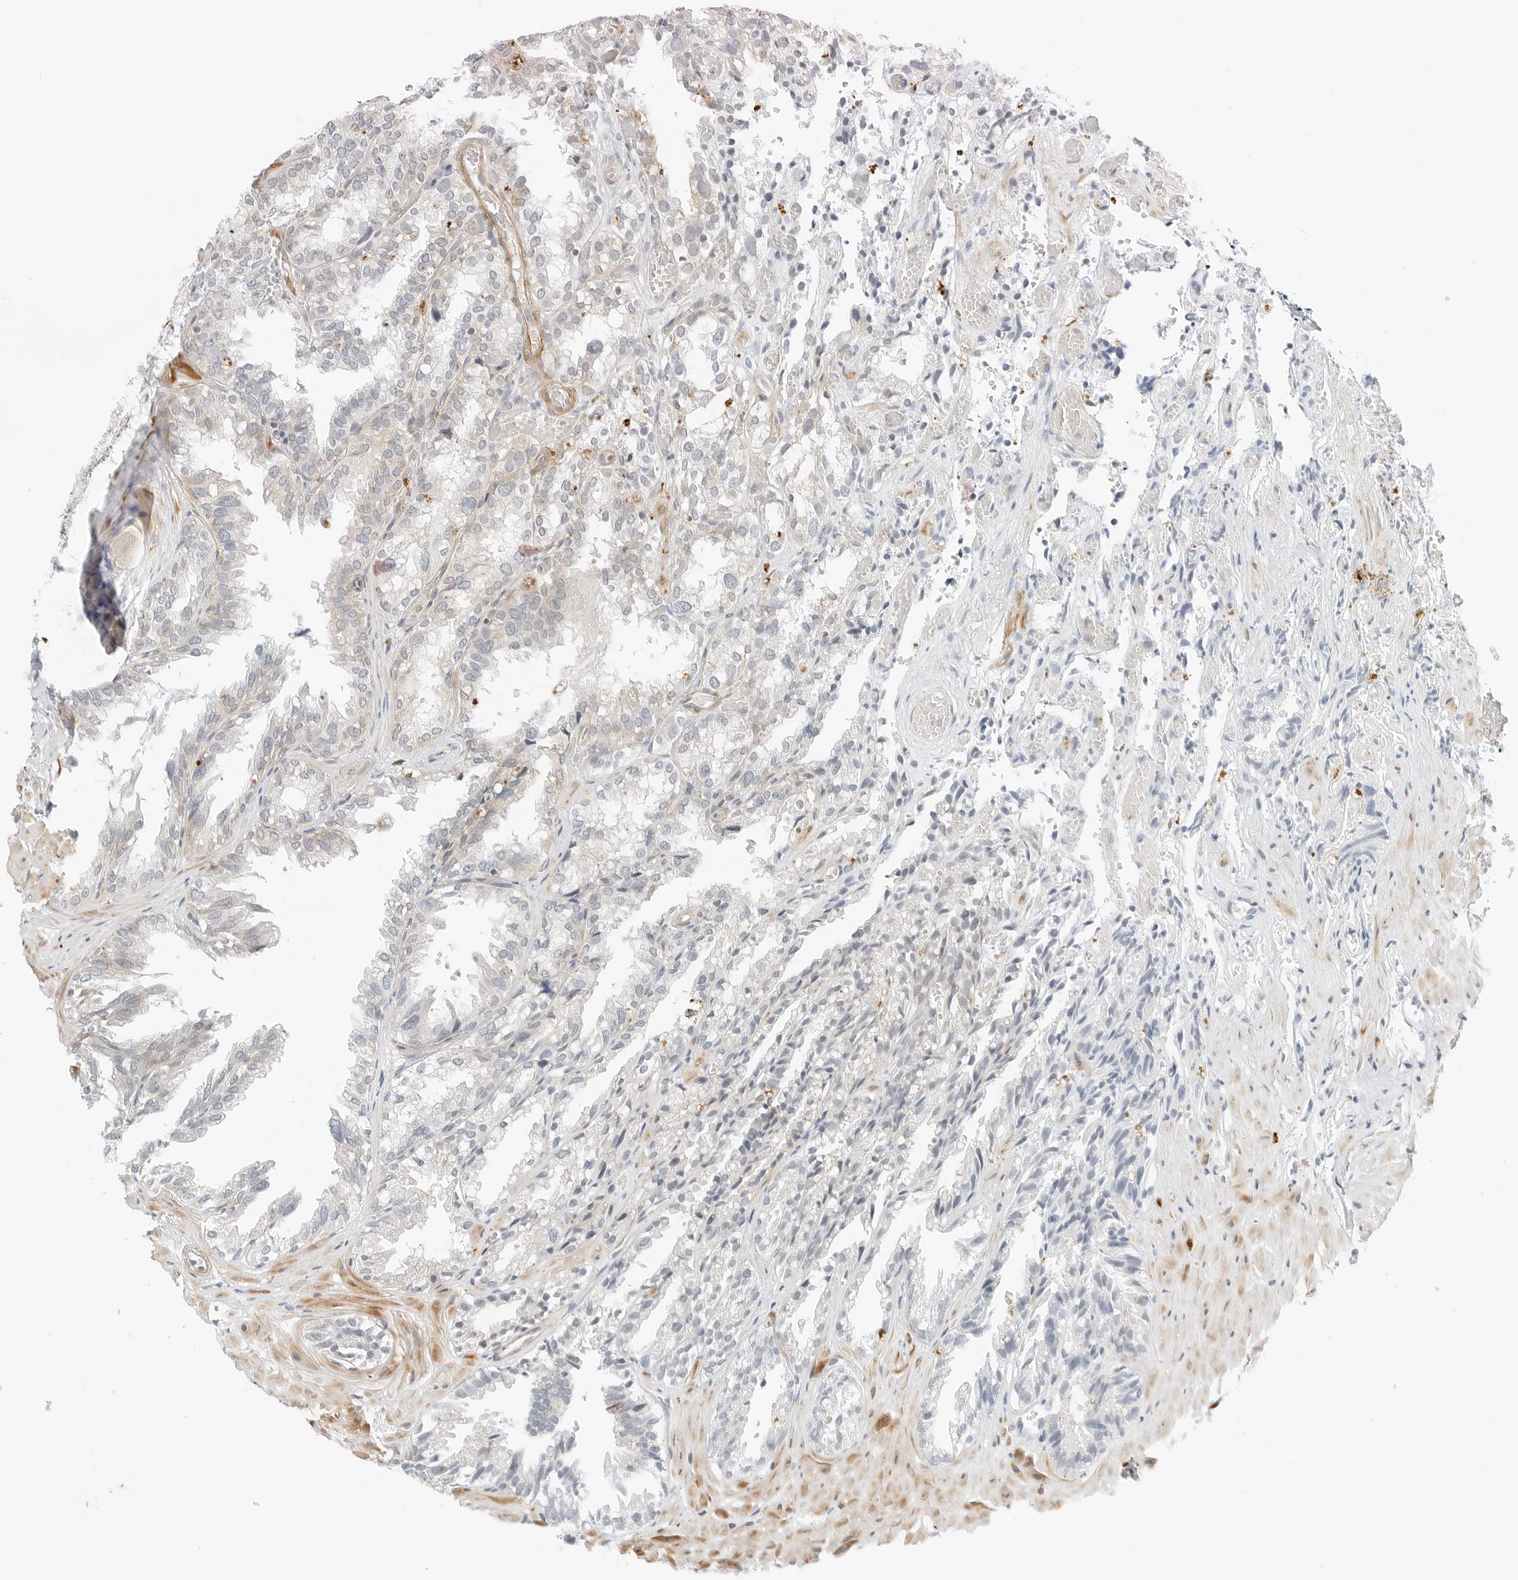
{"staining": {"intensity": "negative", "quantity": "none", "location": "none"}, "tissue": "seminal vesicle", "cell_type": "Glandular cells", "image_type": "normal", "snomed": [{"axis": "morphology", "description": "Normal tissue, NOS"}, {"axis": "topography", "description": "Prostate"}, {"axis": "topography", "description": "Seminal veicle"}], "caption": "Histopathology image shows no protein expression in glandular cells of normal seminal vesicle. Nuclei are stained in blue.", "gene": "IQCC", "patient": {"sex": "male", "age": 51}}